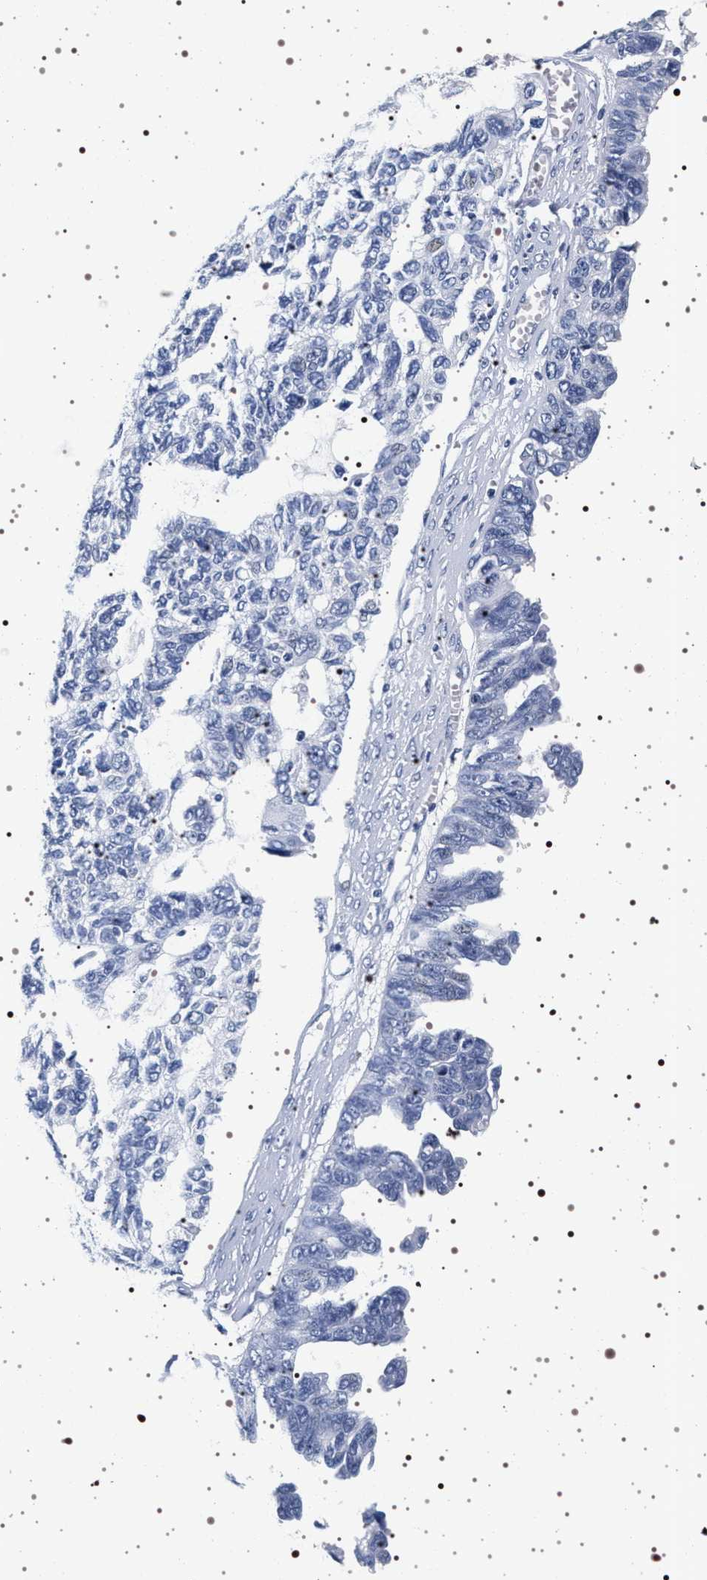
{"staining": {"intensity": "negative", "quantity": "none", "location": "none"}, "tissue": "ovarian cancer", "cell_type": "Tumor cells", "image_type": "cancer", "snomed": [{"axis": "morphology", "description": "Cystadenocarcinoma, serous, NOS"}, {"axis": "topography", "description": "Ovary"}], "caption": "The image reveals no staining of tumor cells in ovarian cancer (serous cystadenocarcinoma). (DAB (3,3'-diaminobenzidine) immunohistochemistry, high magnification).", "gene": "SYN1", "patient": {"sex": "female", "age": 79}}